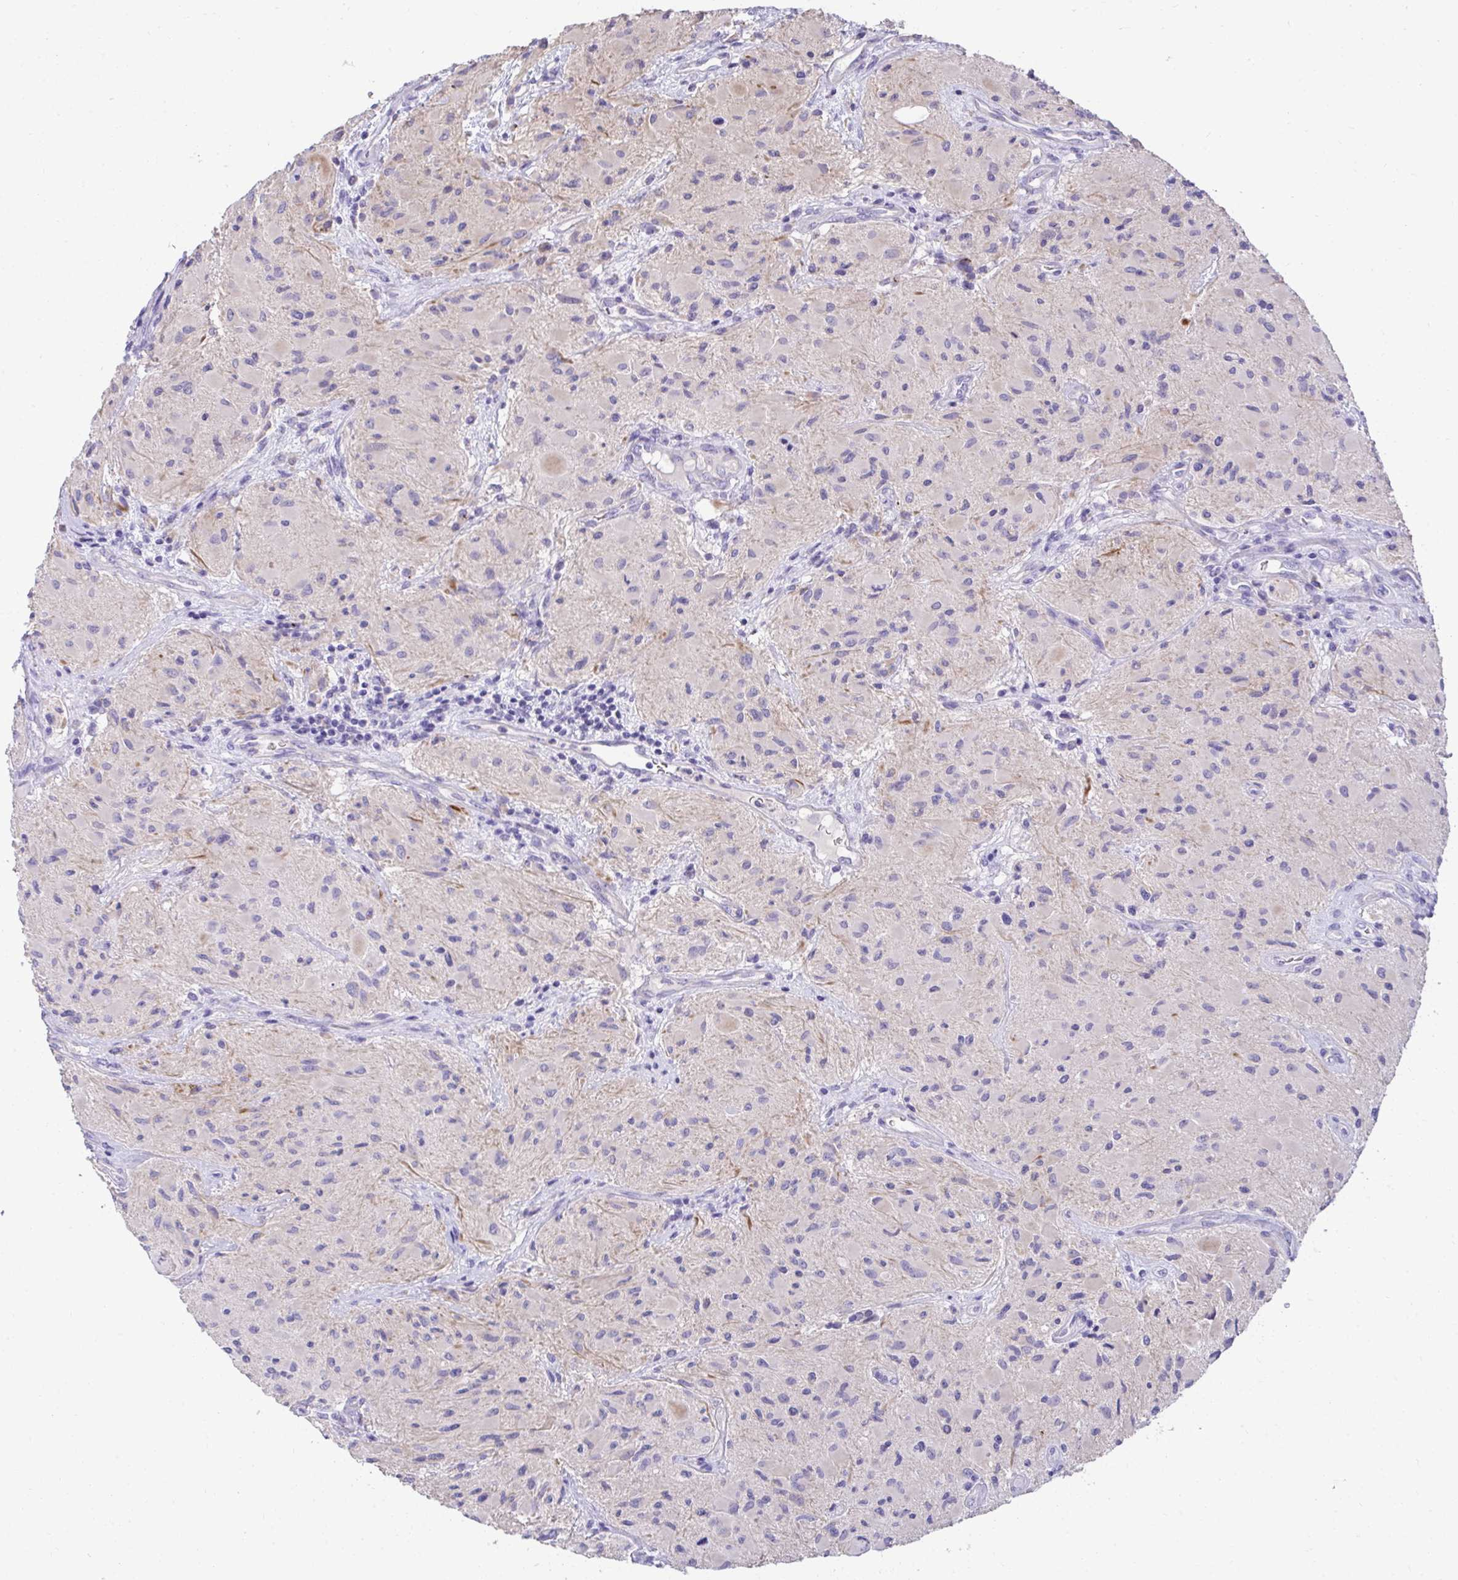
{"staining": {"intensity": "negative", "quantity": "none", "location": "none"}, "tissue": "glioma", "cell_type": "Tumor cells", "image_type": "cancer", "snomed": [{"axis": "morphology", "description": "Glioma, malignant, High grade"}, {"axis": "topography", "description": "Brain"}], "caption": "This micrograph is of high-grade glioma (malignant) stained with immunohistochemistry to label a protein in brown with the nuclei are counter-stained blue. There is no positivity in tumor cells. (DAB (3,3'-diaminobenzidine) immunohistochemistry, high magnification).", "gene": "TMCO5A", "patient": {"sex": "female", "age": 65}}